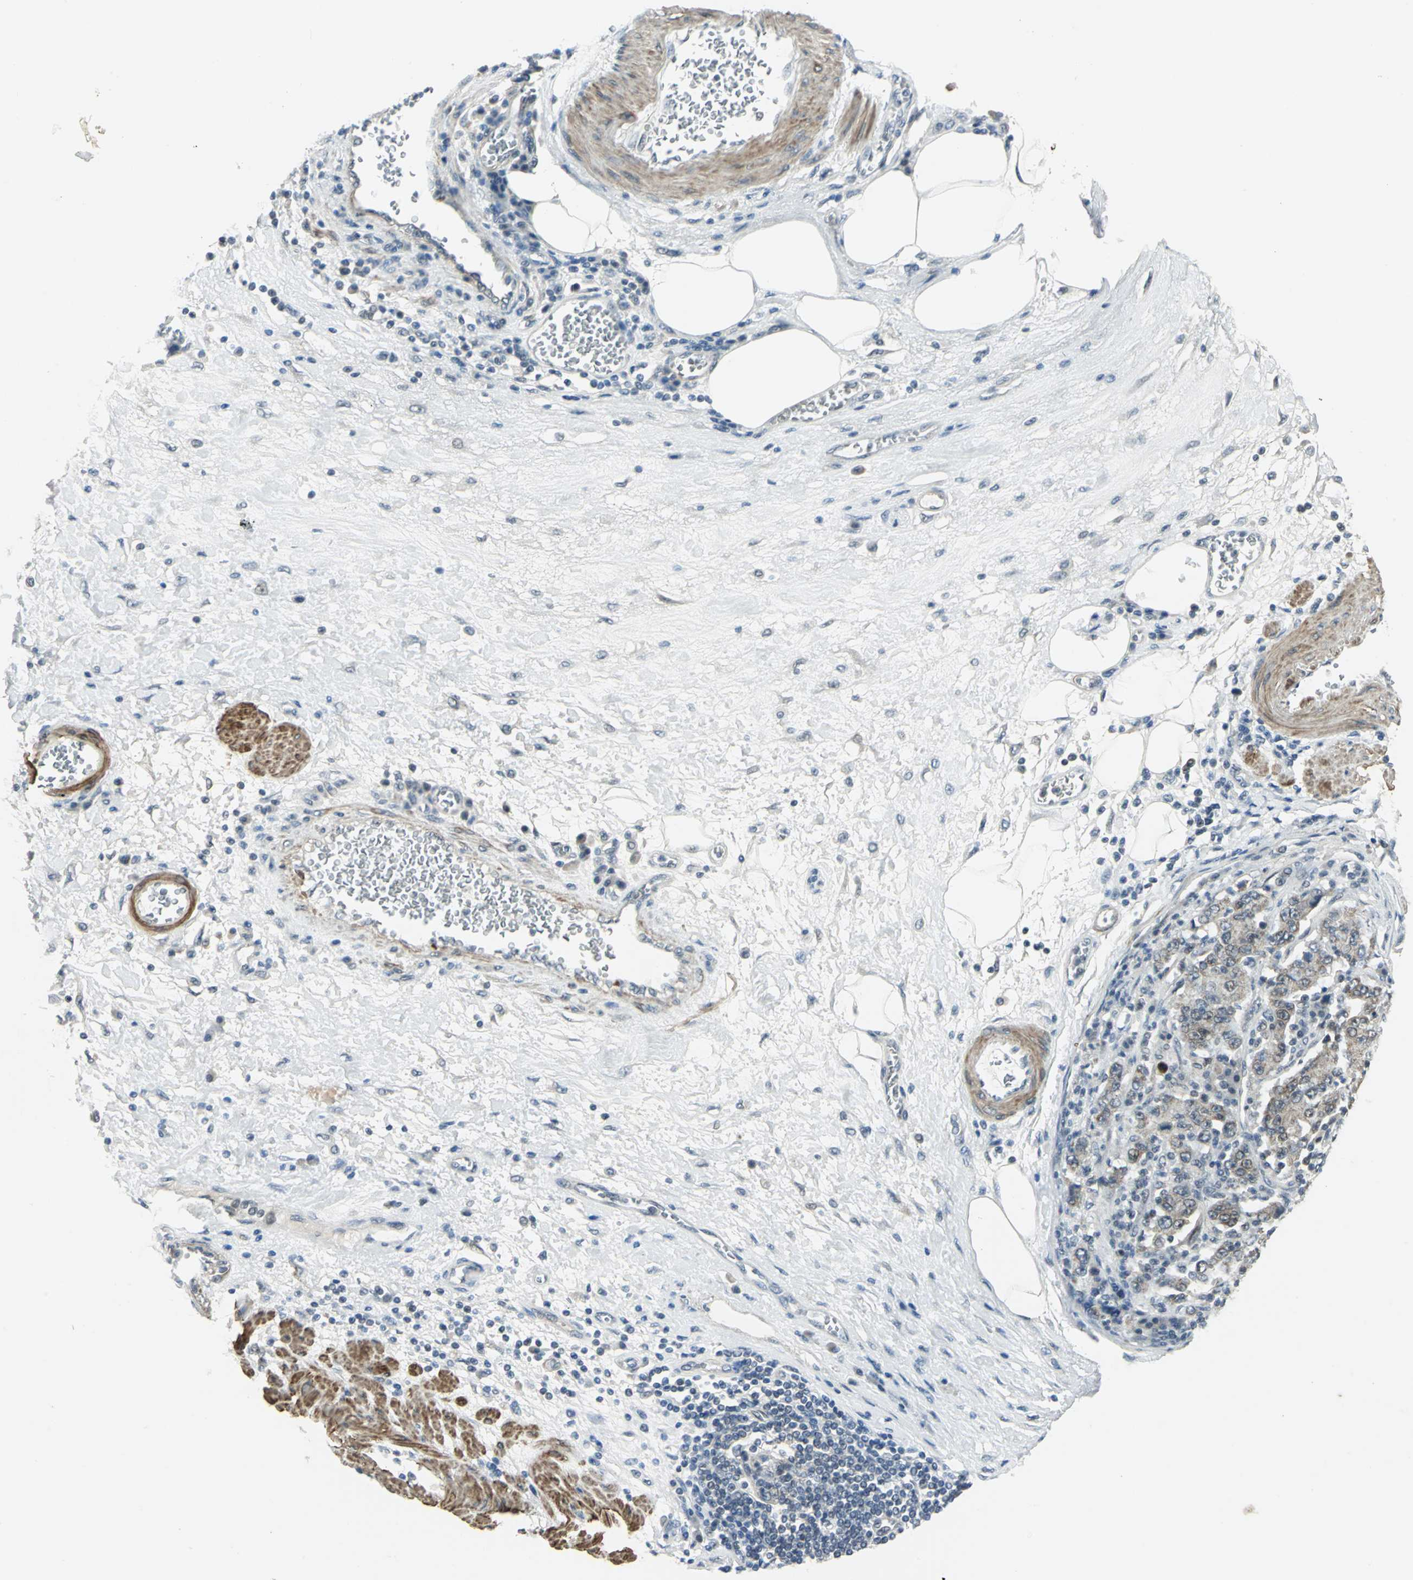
{"staining": {"intensity": "weak", "quantity": ">75%", "location": "cytoplasmic/membranous"}, "tissue": "stomach cancer", "cell_type": "Tumor cells", "image_type": "cancer", "snomed": [{"axis": "morphology", "description": "Normal tissue, NOS"}, {"axis": "morphology", "description": "Adenocarcinoma, NOS"}, {"axis": "topography", "description": "Stomach, upper"}, {"axis": "topography", "description": "Stomach"}], "caption": "Immunohistochemical staining of human stomach cancer displays weak cytoplasmic/membranous protein positivity in about >75% of tumor cells.", "gene": "MTA1", "patient": {"sex": "male", "age": 59}}